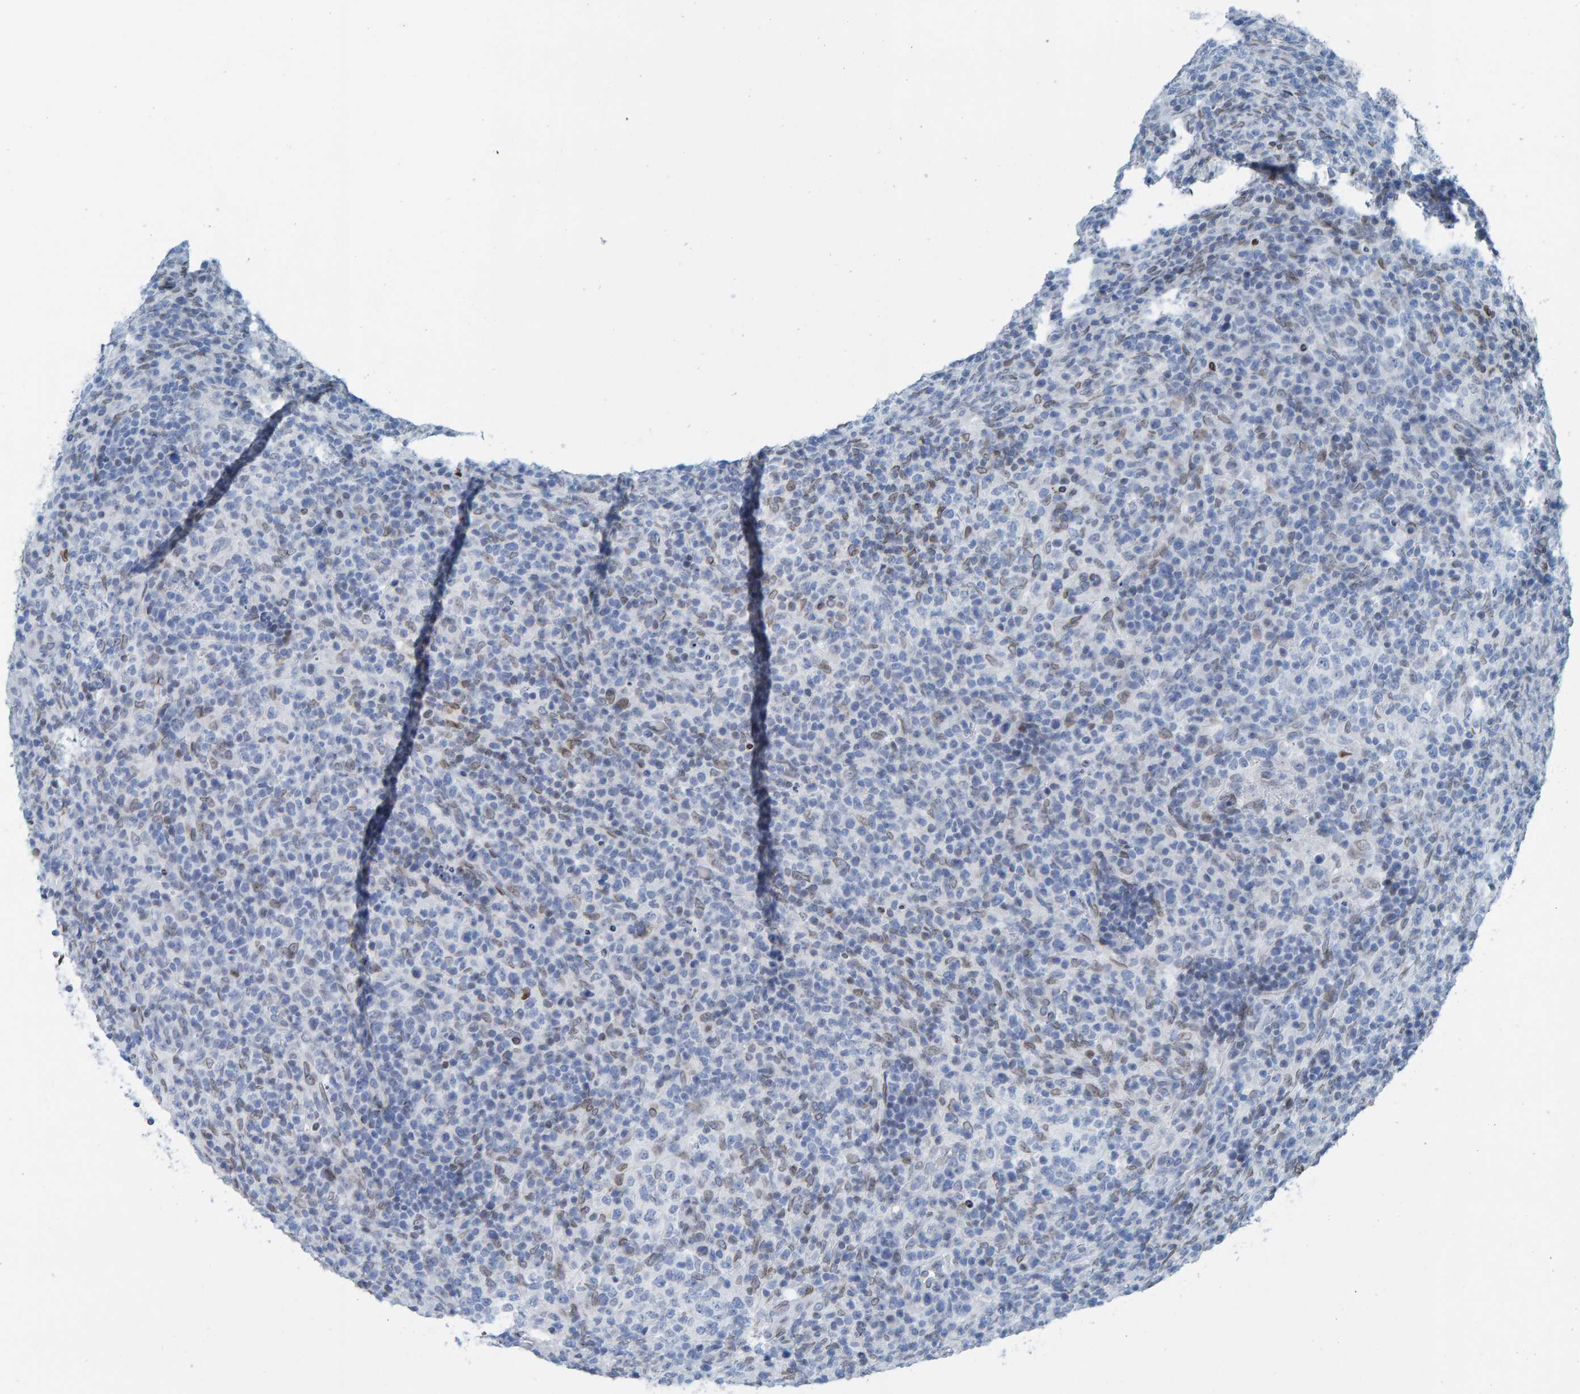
{"staining": {"intensity": "weak", "quantity": "<25%", "location": "nuclear"}, "tissue": "lymphoma", "cell_type": "Tumor cells", "image_type": "cancer", "snomed": [{"axis": "morphology", "description": "Malignant lymphoma, non-Hodgkin's type, High grade"}, {"axis": "topography", "description": "Lymph node"}], "caption": "This is an immunohistochemistry photomicrograph of human malignant lymphoma, non-Hodgkin's type (high-grade). There is no staining in tumor cells.", "gene": "LMNB2", "patient": {"sex": "female", "age": 76}}